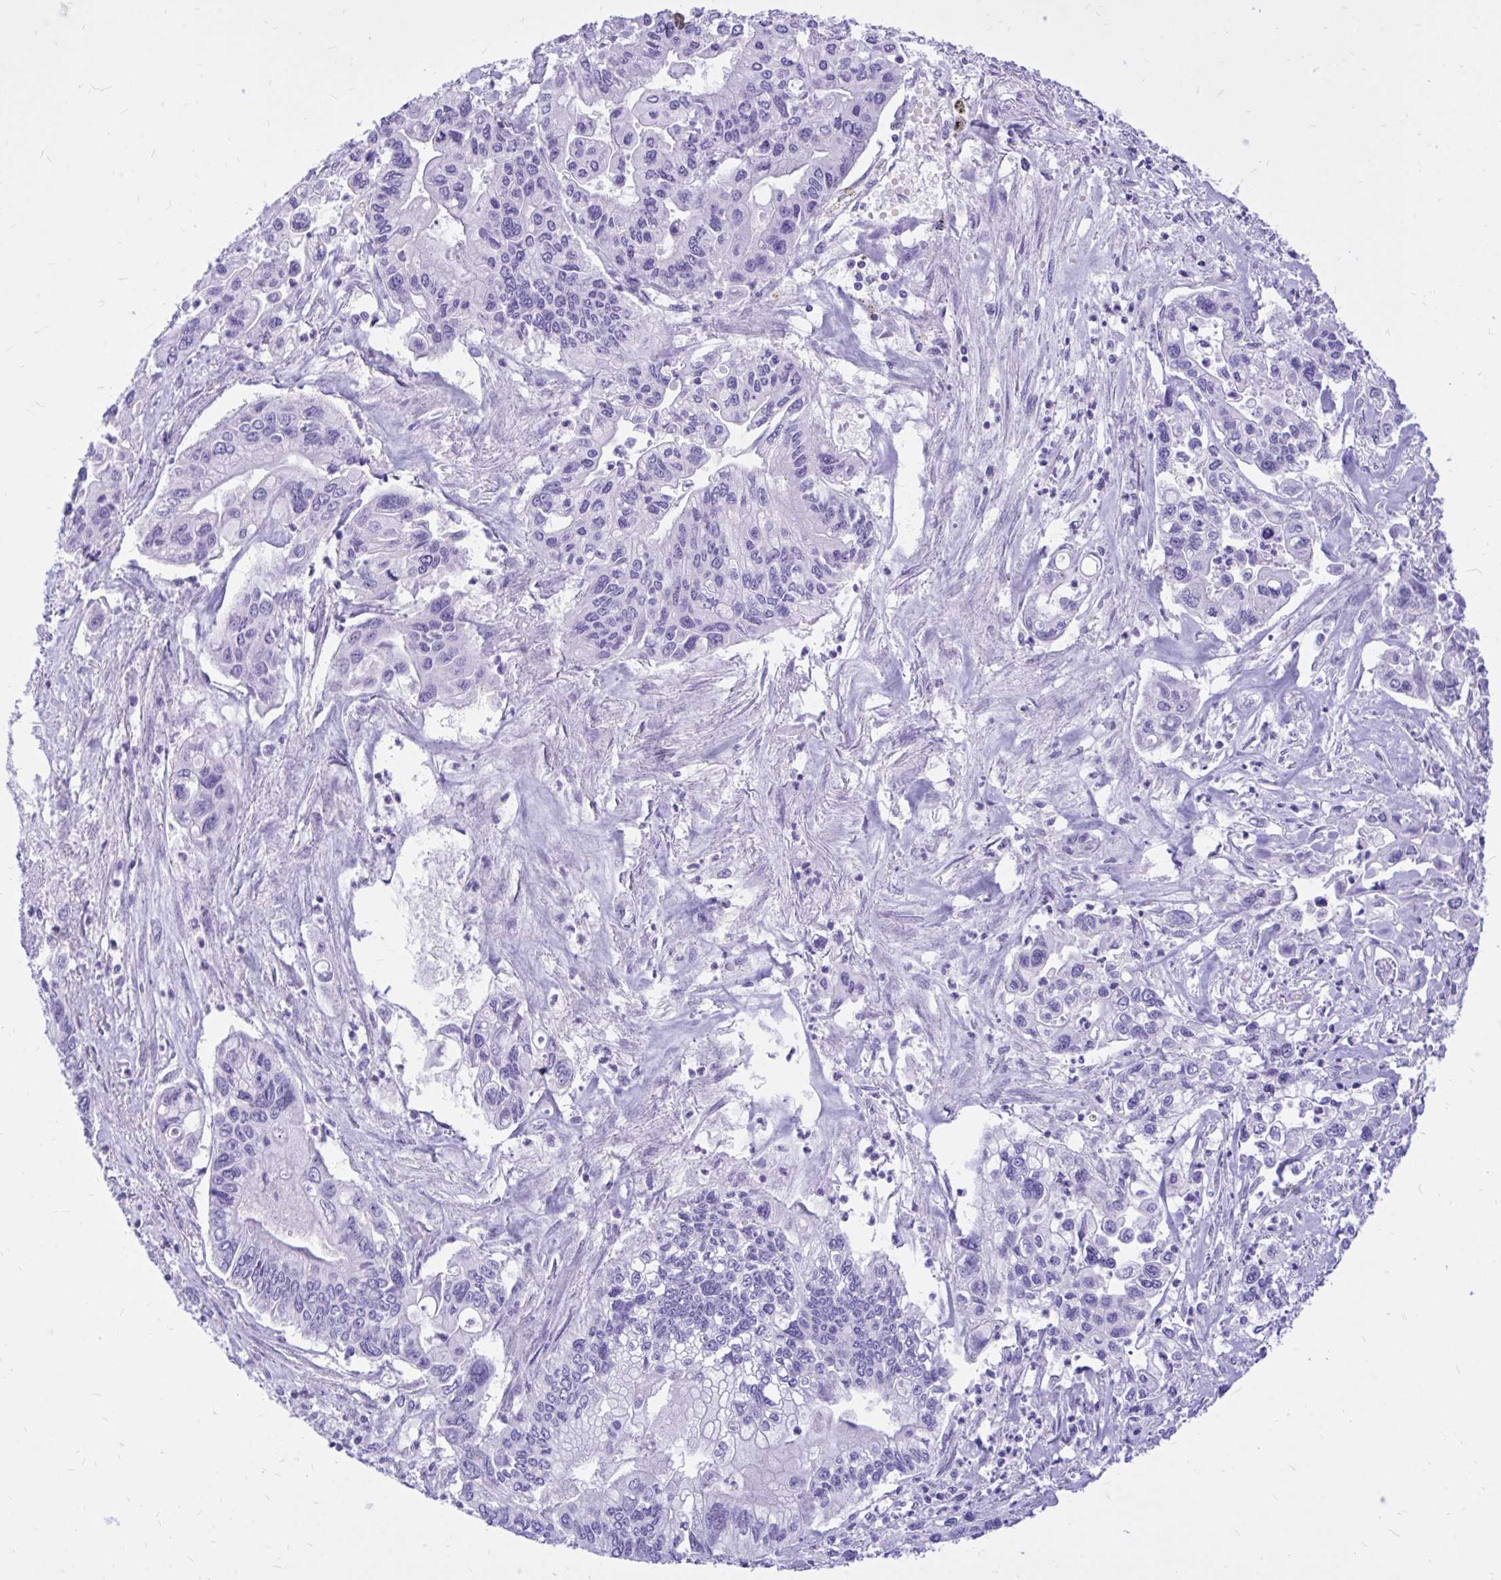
{"staining": {"intensity": "negative", "quantity": "none", "location": "none"}, "tissue": "pancreatic cancer", "cell_type": "Tumor cells", "image_type": "cancer", "snomed": [{"axis": "morphology", "description": "Adenocarcinoma, NOS"}, {"axis": "topography", "description": "Pancreas"}], "caption": "Pancreatic cancer was stained to show a protein in brown. There is no significant expression in tumor cells.", "gene": "MON1A", "patient": {"sex": "male", "age": 62}}